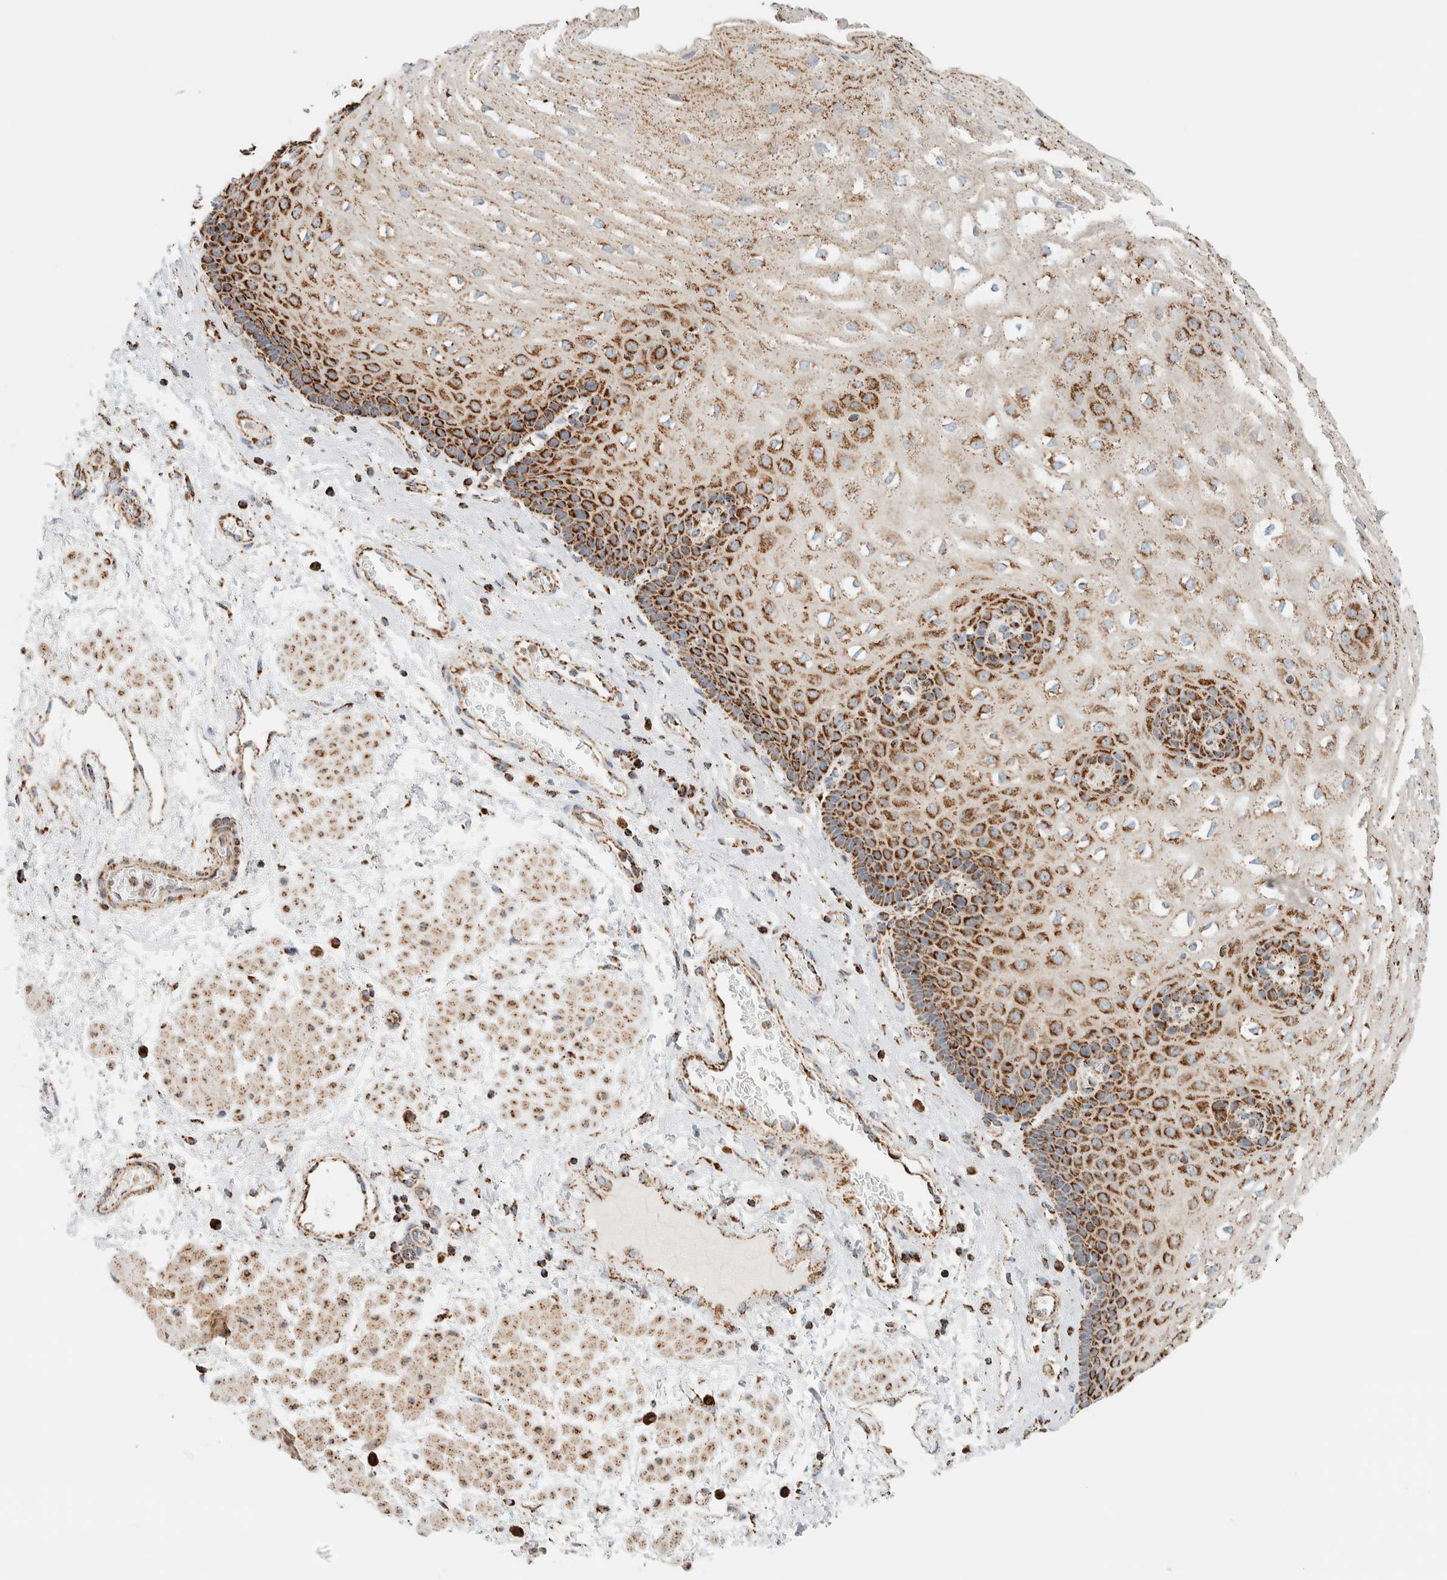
{"staining": {"intensity": "moderate", "quantity": ">75%", "location": "cytoplasmic/membranous"}, "tissue": "esophagus", "cell_type": "Squamous epithelial cells", "image_type": "normal", "snomed": [{"axis": "morphology", "description": "Normal tissue, NOS"}, {"axis": "topography", "description": "Esophagus"}], "caption": "Immunohistochemistry (IHC) photomicrograph of unremarkable esophagus: human esophagus stained using immunohistochemistry reveals medium levels of moderate protein expression localized specifically in the cytoplasmic/membranous of squamous epithelial cells, appearing as a cytoplasmic/membranous brown color.", "gene": "ZNF454", "patient": {"sex": "male", "age": 48}}